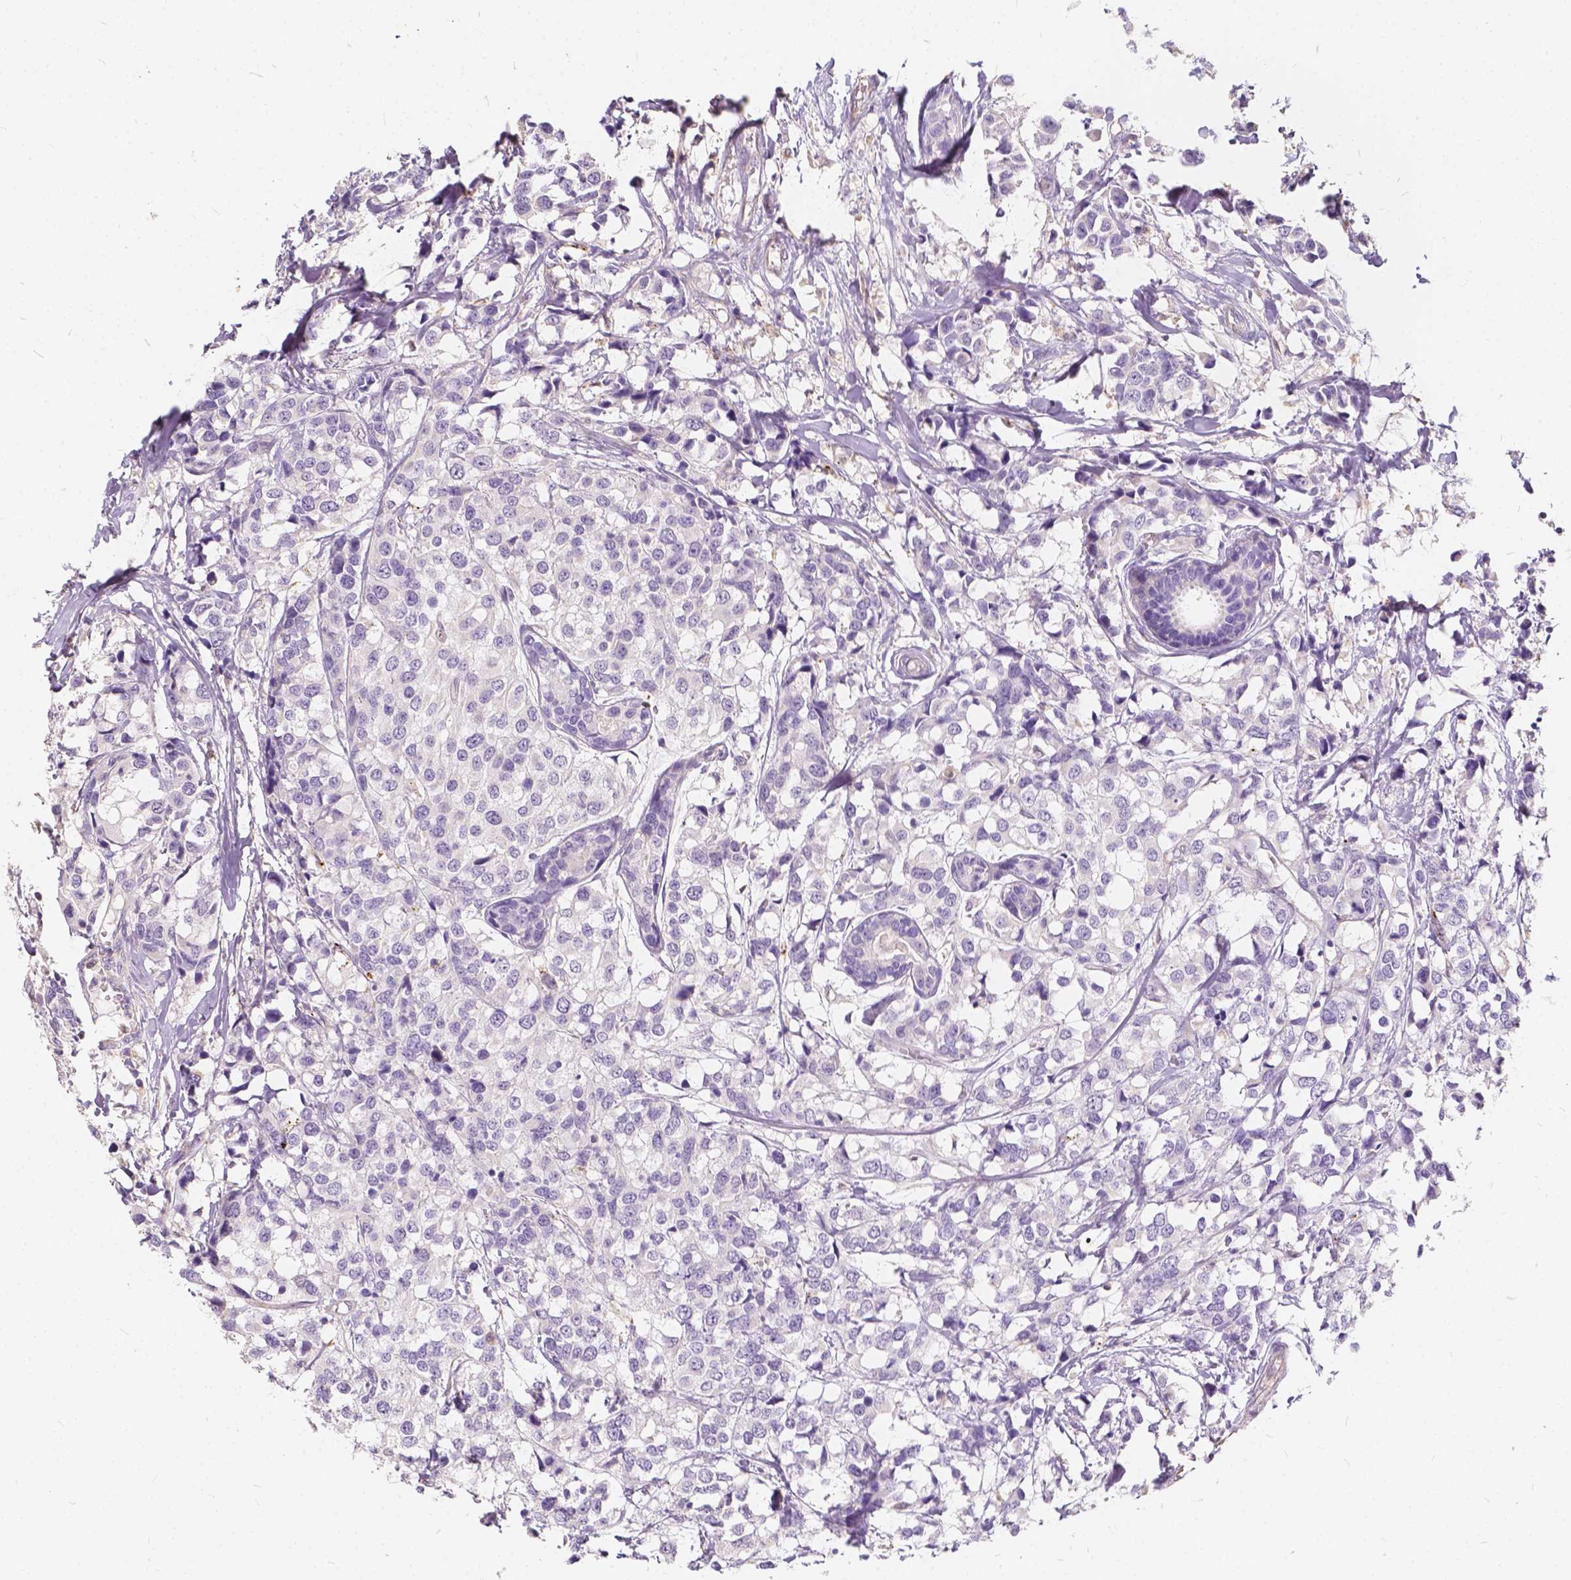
{"staining": {"intensity": "negative", "quantity": "none", "location": "none"}, "tissue": "breast cancer", "cell_type": "Tumor cells", "image_type": "cancer", "snomed": [{"axis": "morphology", "description": "Lobular carcinoma"}, {"axis": "topography", "description": "Breast"}], "caption": "IHC histopathology image of neoplastic tissue: breast cancer (lobular carcinoma) stained with DAB (3,3'-diaminobenzidine) displays no significant protein positivity in tumor cells.", "gene": "KIAA0513", "patient": {"sex": "female", "age": 59}}